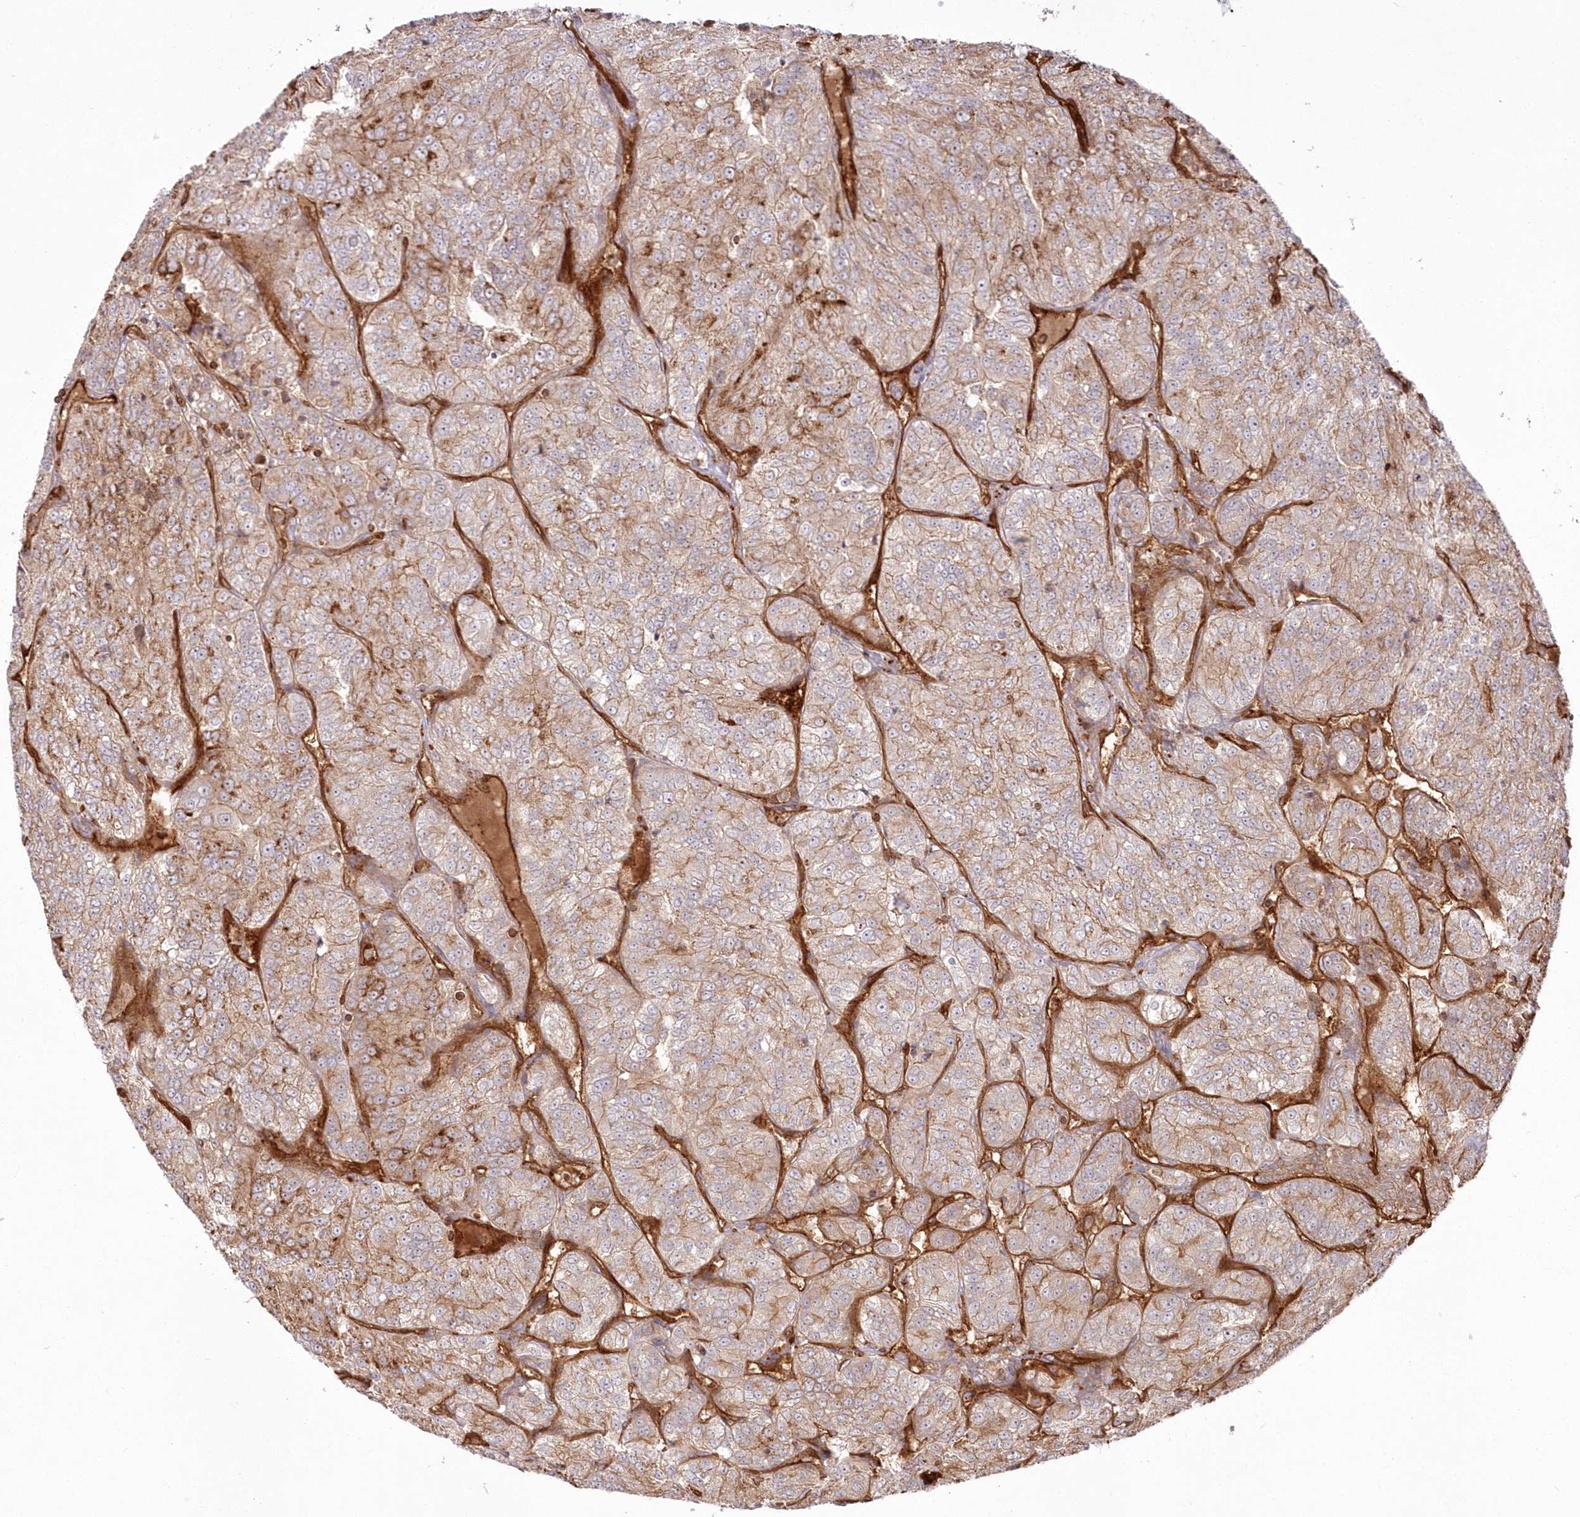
{"staining": {"intensity": "moderate", "quantity": "25%-75%", "location": "cytoplasmic/membranous"}, "tissue": "renal cancer", "cell_type": "Tumor cells", "image_type": "cancer", "snomed": [{"axis": "morphology", "description": "Adenocarcinoma, NOS"}, {"axis": "topography", "description": "Kidney"}], "caption": "Approximately 25%-75% of tumor cells in human renal cancer (adenocarcinoma) reveal moderate cytoplasmic/membranous protein staining as visualized by brown immunohistochemical staining.", "gene": "RGCC", "patient": {"sex": "female", "age": 63}}